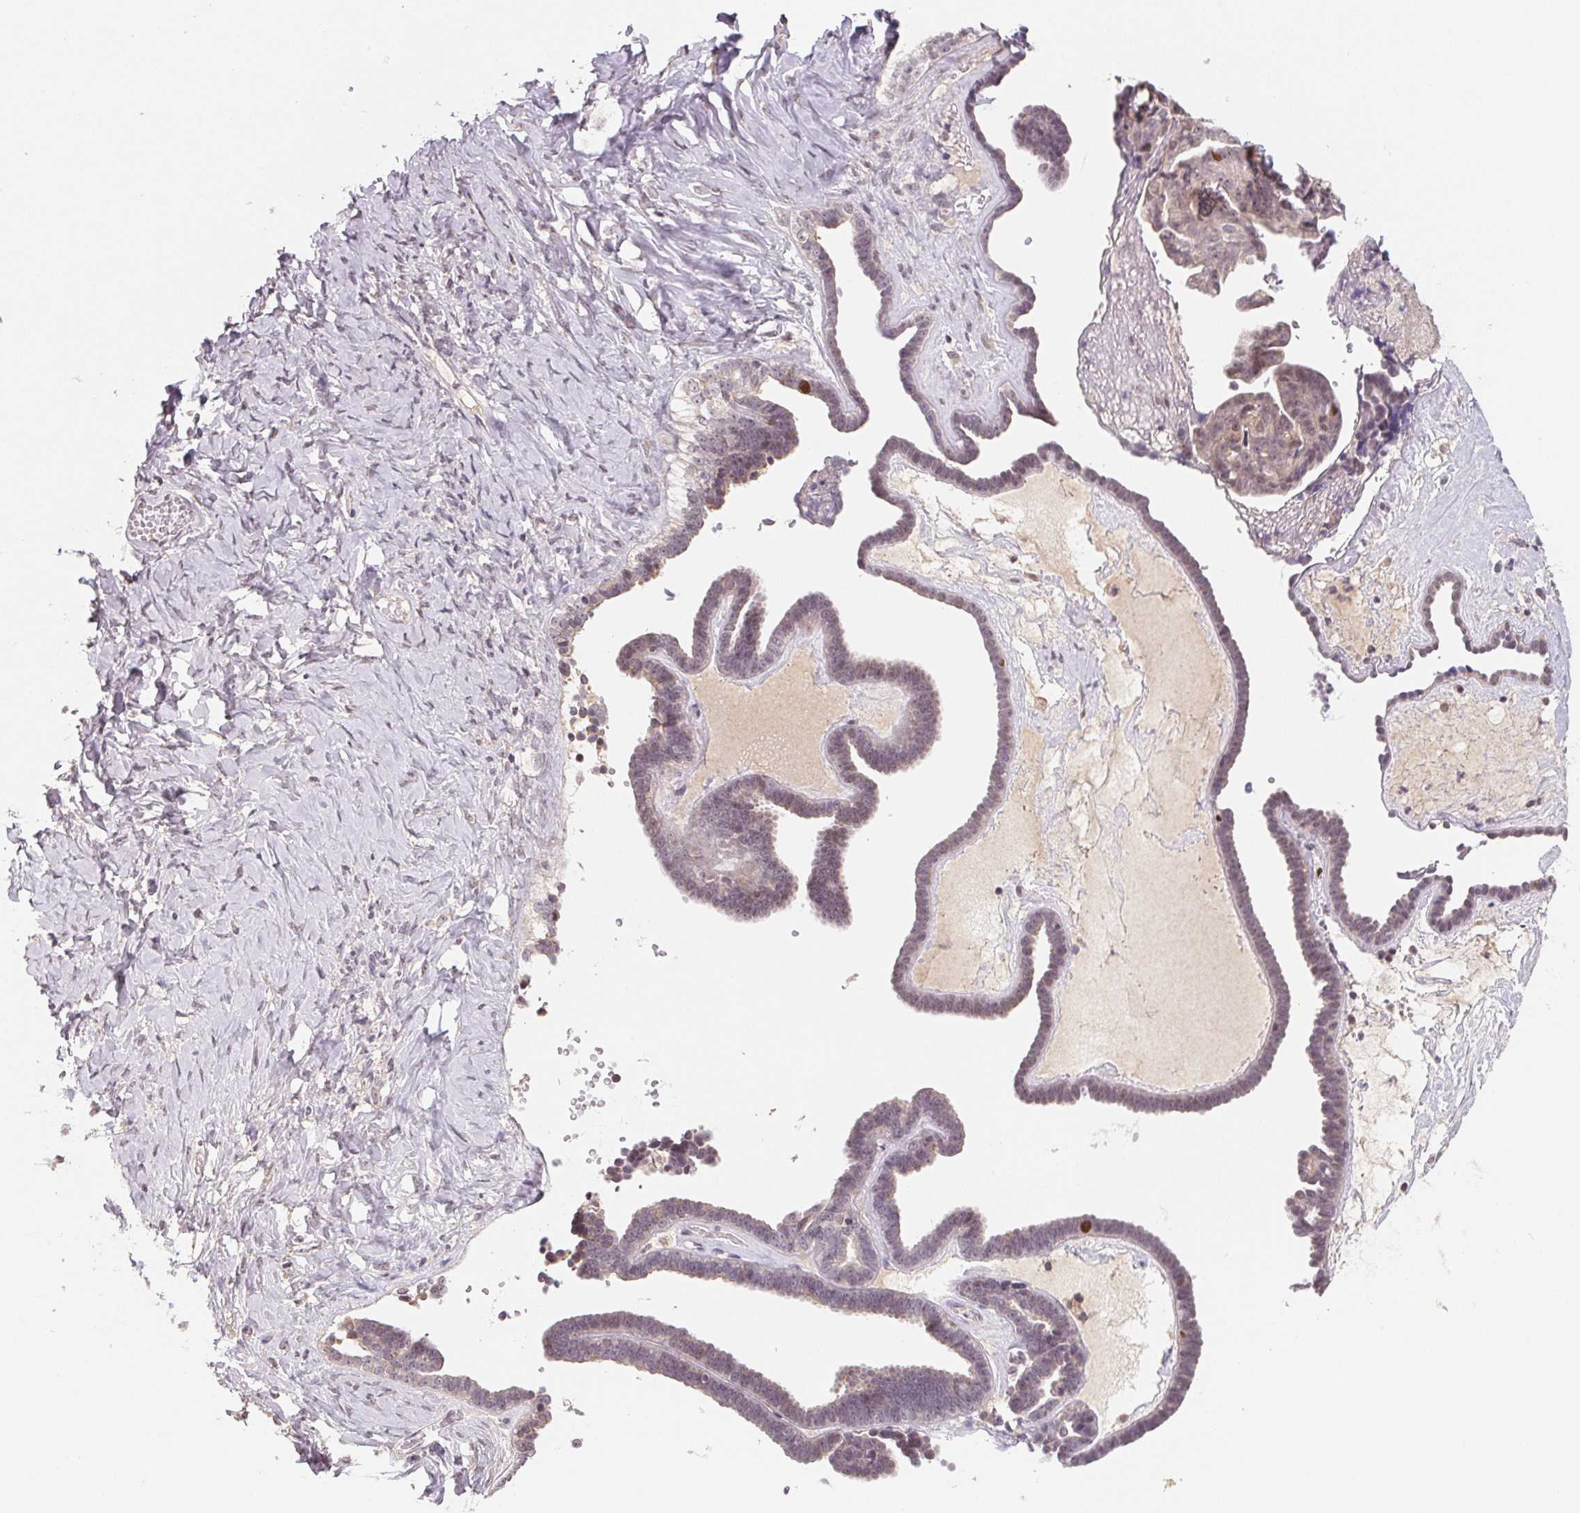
{"staining": {"intensity": "weak", "quantity": "<25%", "location": "nuclear"}, "tissue": "ovarian cancer", "cell_type": "Tumor cells", "image_type": "cancer", "snomed": [{"axis": "morphology", "description": "Cystadenocarcinoma, serous, NOS"}, {"axis": "topography", "description": "Ovary"}], "caption": "Tumor cells show no significant expression in ovarian cancer. (Immunohistochemistry (ihc), brightfield microscopy, high magnification).", "gene": "KIFC1", "patient": {"sex": "female", "age": 71}}